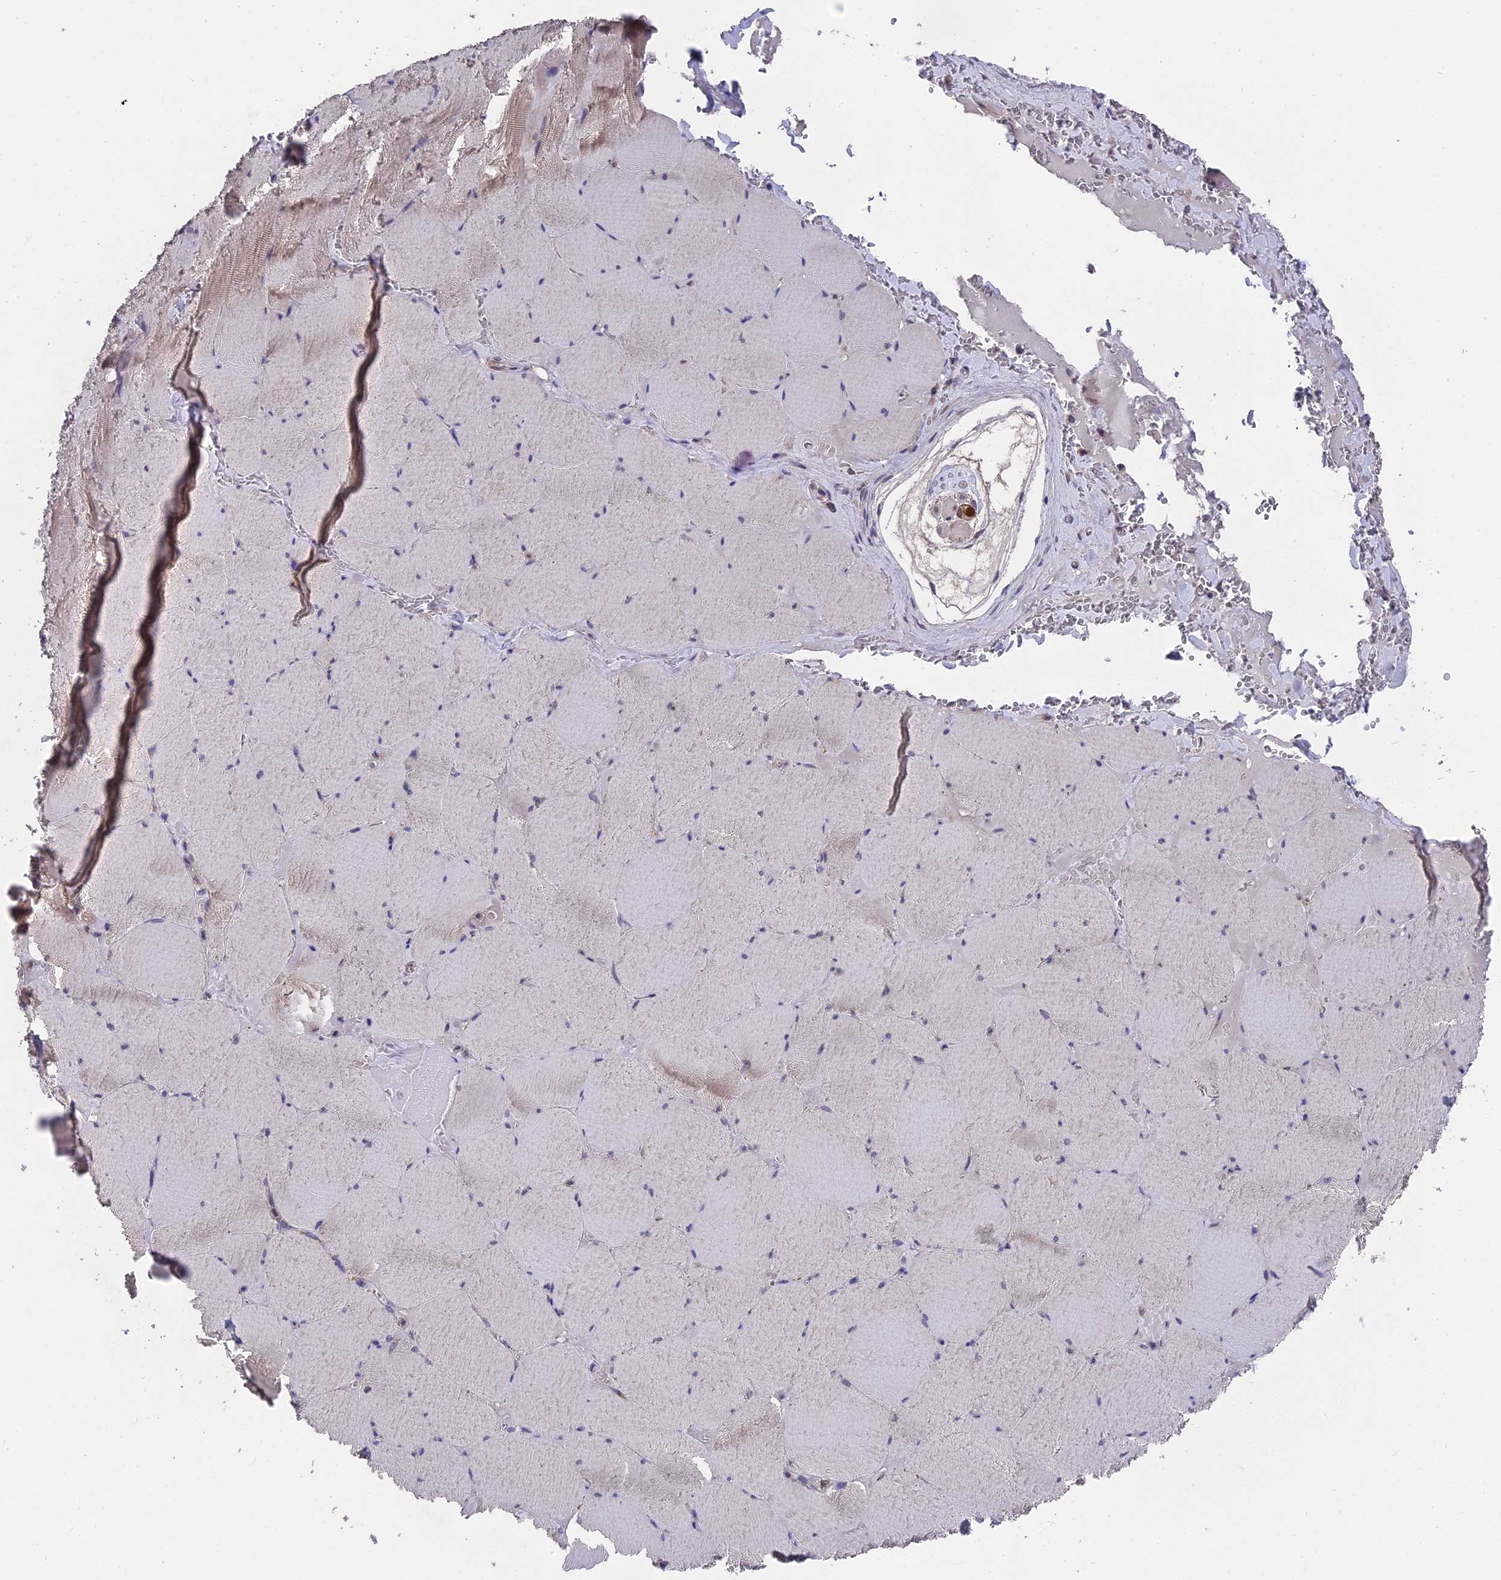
{"staining": {"intensity": "weak", "quantity": "<25%", "location": "cytoplasmic/membranous"}, "tissue": "skeletal muscle", "cell_type": "Myocytes", "image_type": "normal", "snomed": [{"axis": "morphology", "description": "Normal tissue, NOS"}, {"axis": "topography", "description": "Skeletal muscle"}, {"axis": "topography", "description": "Head-Neck"}], "caption": "Myocytes are negative for protein expression in normal human skeletal muscle. The staining is performed using DAB (3,3'-diaminobenzidine) brown chromogen with nuclei counter-stained in using hematoxylin.", "gene": "ZCCHC2", "patient": {"sex": "male", "age": 66}}